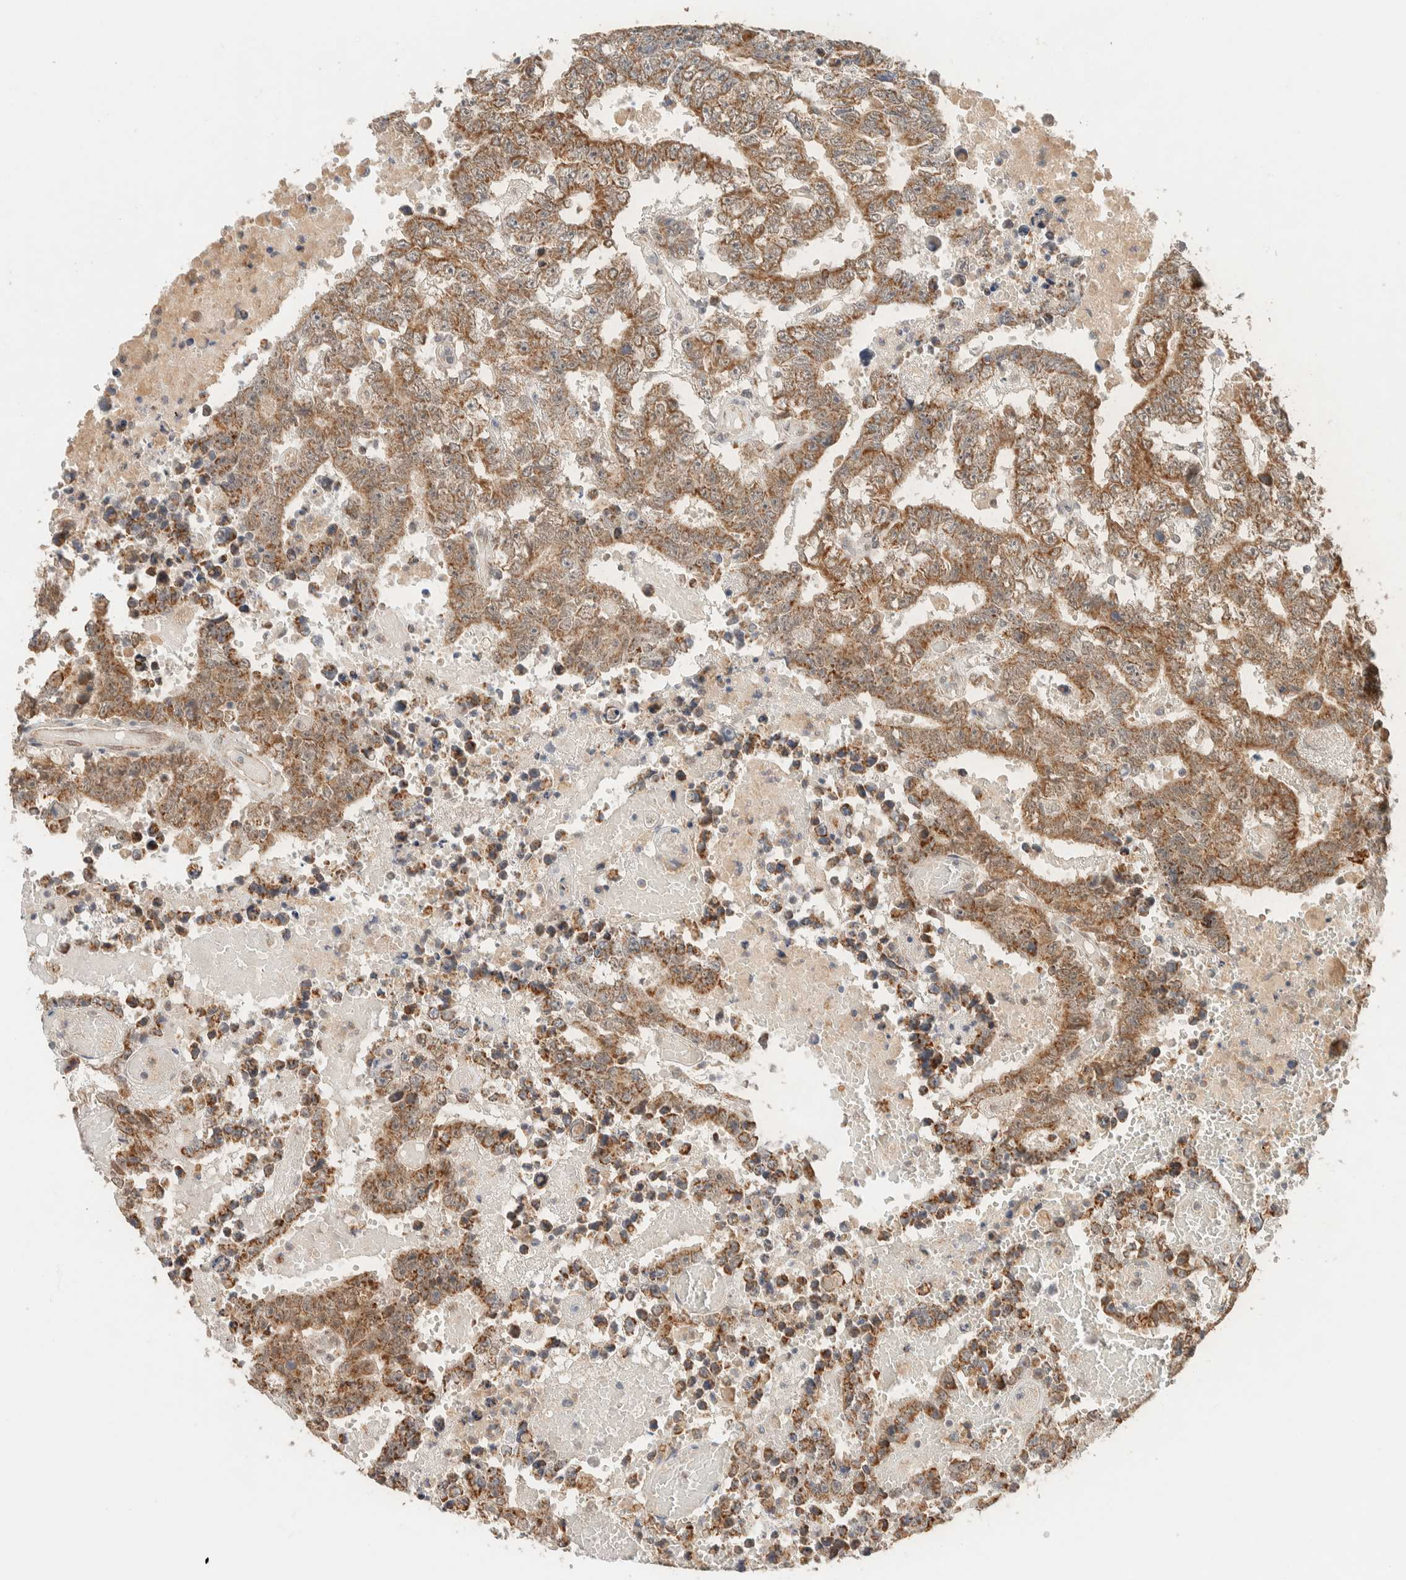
{"staining": {"intensity": "moderate", "quantity": ">75%", "location": "cytoplasmic/membranous"}, "tissue": "testis cancer", "cell_type": "Tumor cells", "image_type": "cancer", "snomed": [{"axis": "morphology", "description": "Carcinoma, Embryonal, NOS"}, {"axis": "topography", "description": "Testis"}], "caption": "IHC photomicrograph of embryonal carcinoma (testis) stained for a protein (brown), which reveals medium levels of moderate cytoplasmic/membranous expression in about >75% of tumor cells.", "gene": "MRPL41", "patient": {"sex": "male", "age": 25}}